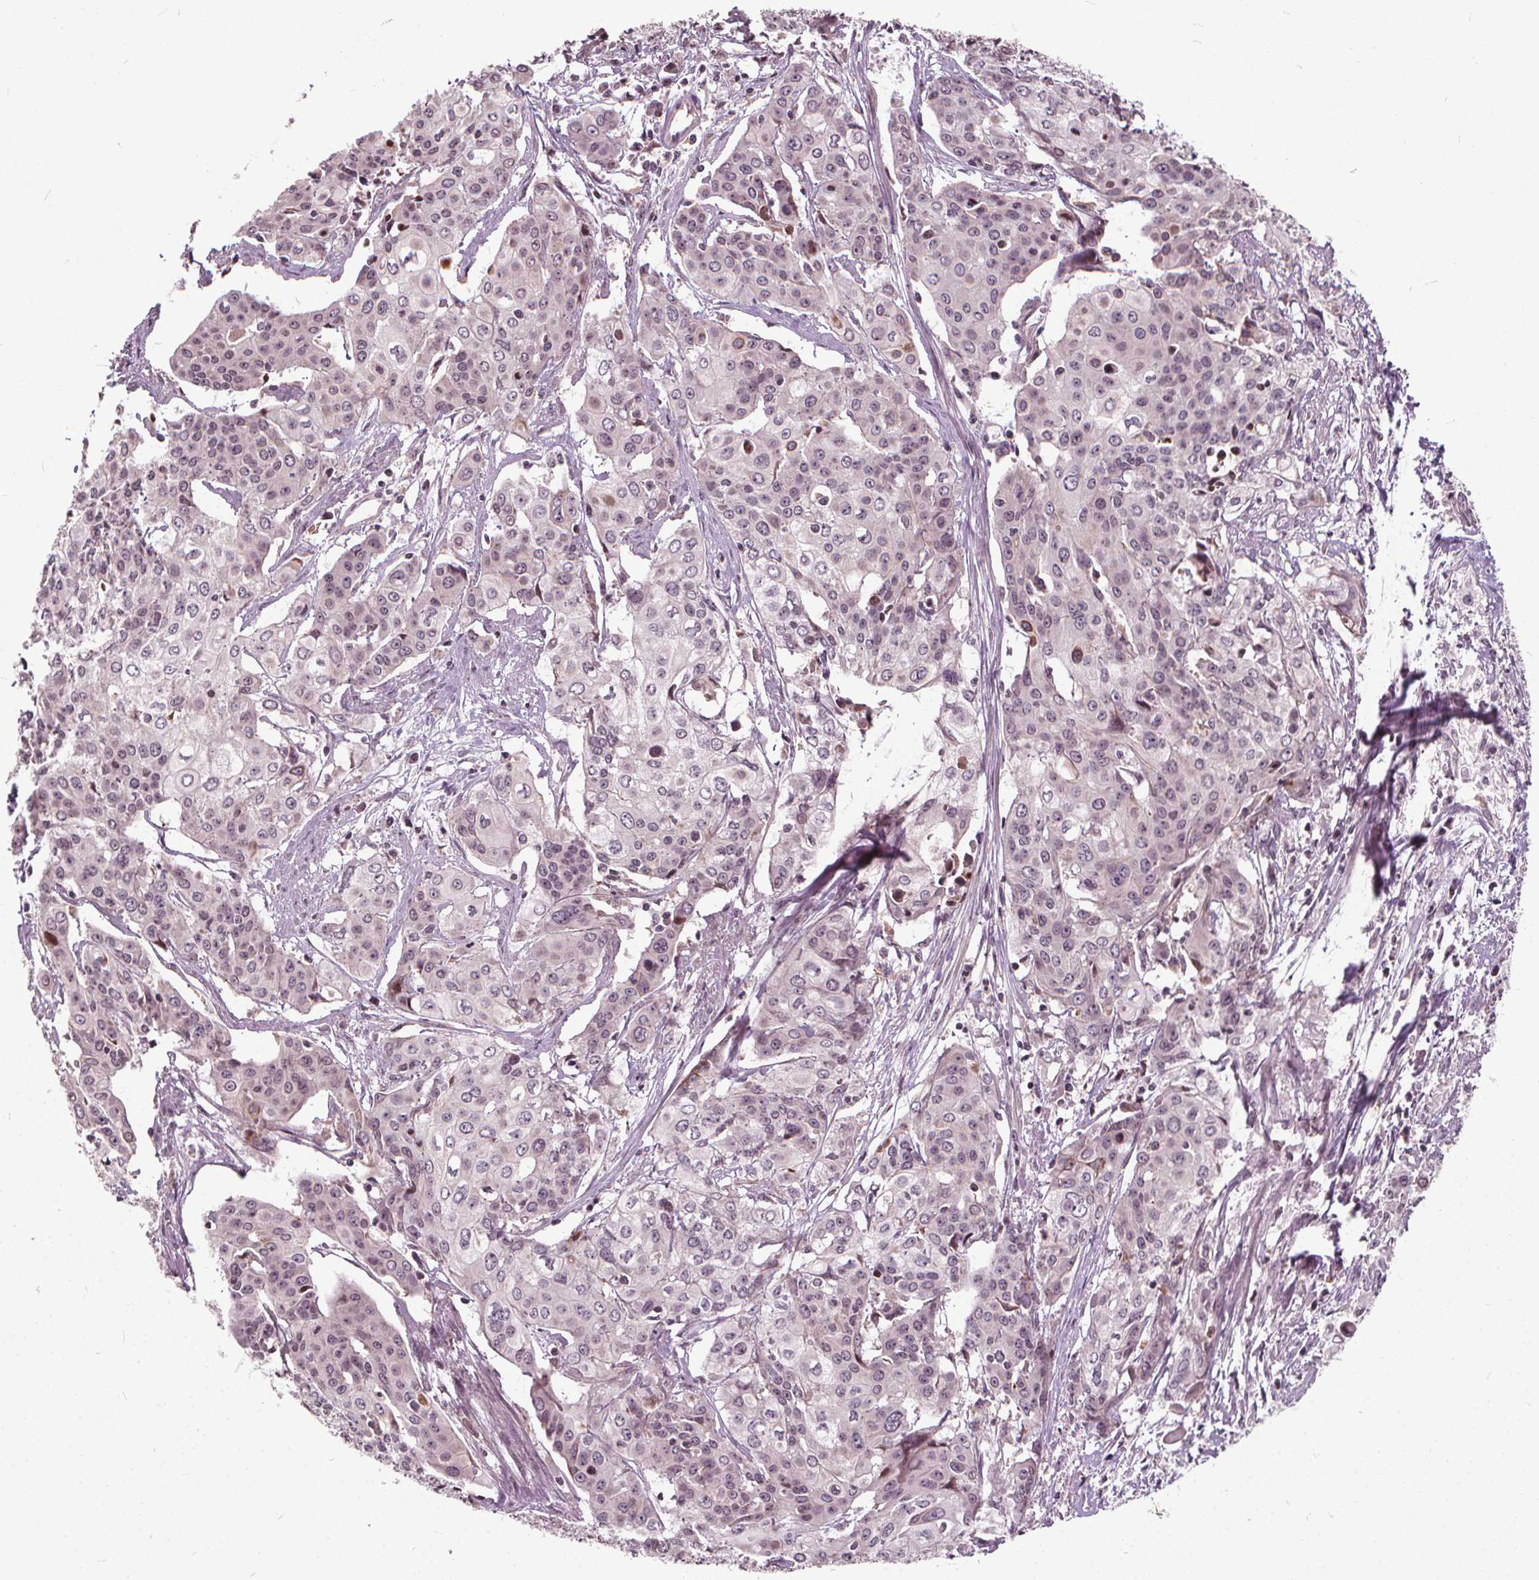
{"staining": {"intensity": "negative", "quantity": "none", "location": "none"}, "tissue": "cervical cancer", "cell_type": "Tumor cells", "image_type": "cancer", "snomed": [{"axis": "morphology", "description": "Squamous cell carcinoma, NOS"}, {"axis": "topography", "description": "Cervix"}], "caption": "There is no significant positivity in tumor cells of cervical cancer (squamous cell carcinoma). The staining is performed using DAB (3,3'-diaminobenzidine) brown chromogen with nuclei counter-stained in using hematoxylin.", "gene": "INPP5E", "patient": {"sex": "female", "age": 39}}